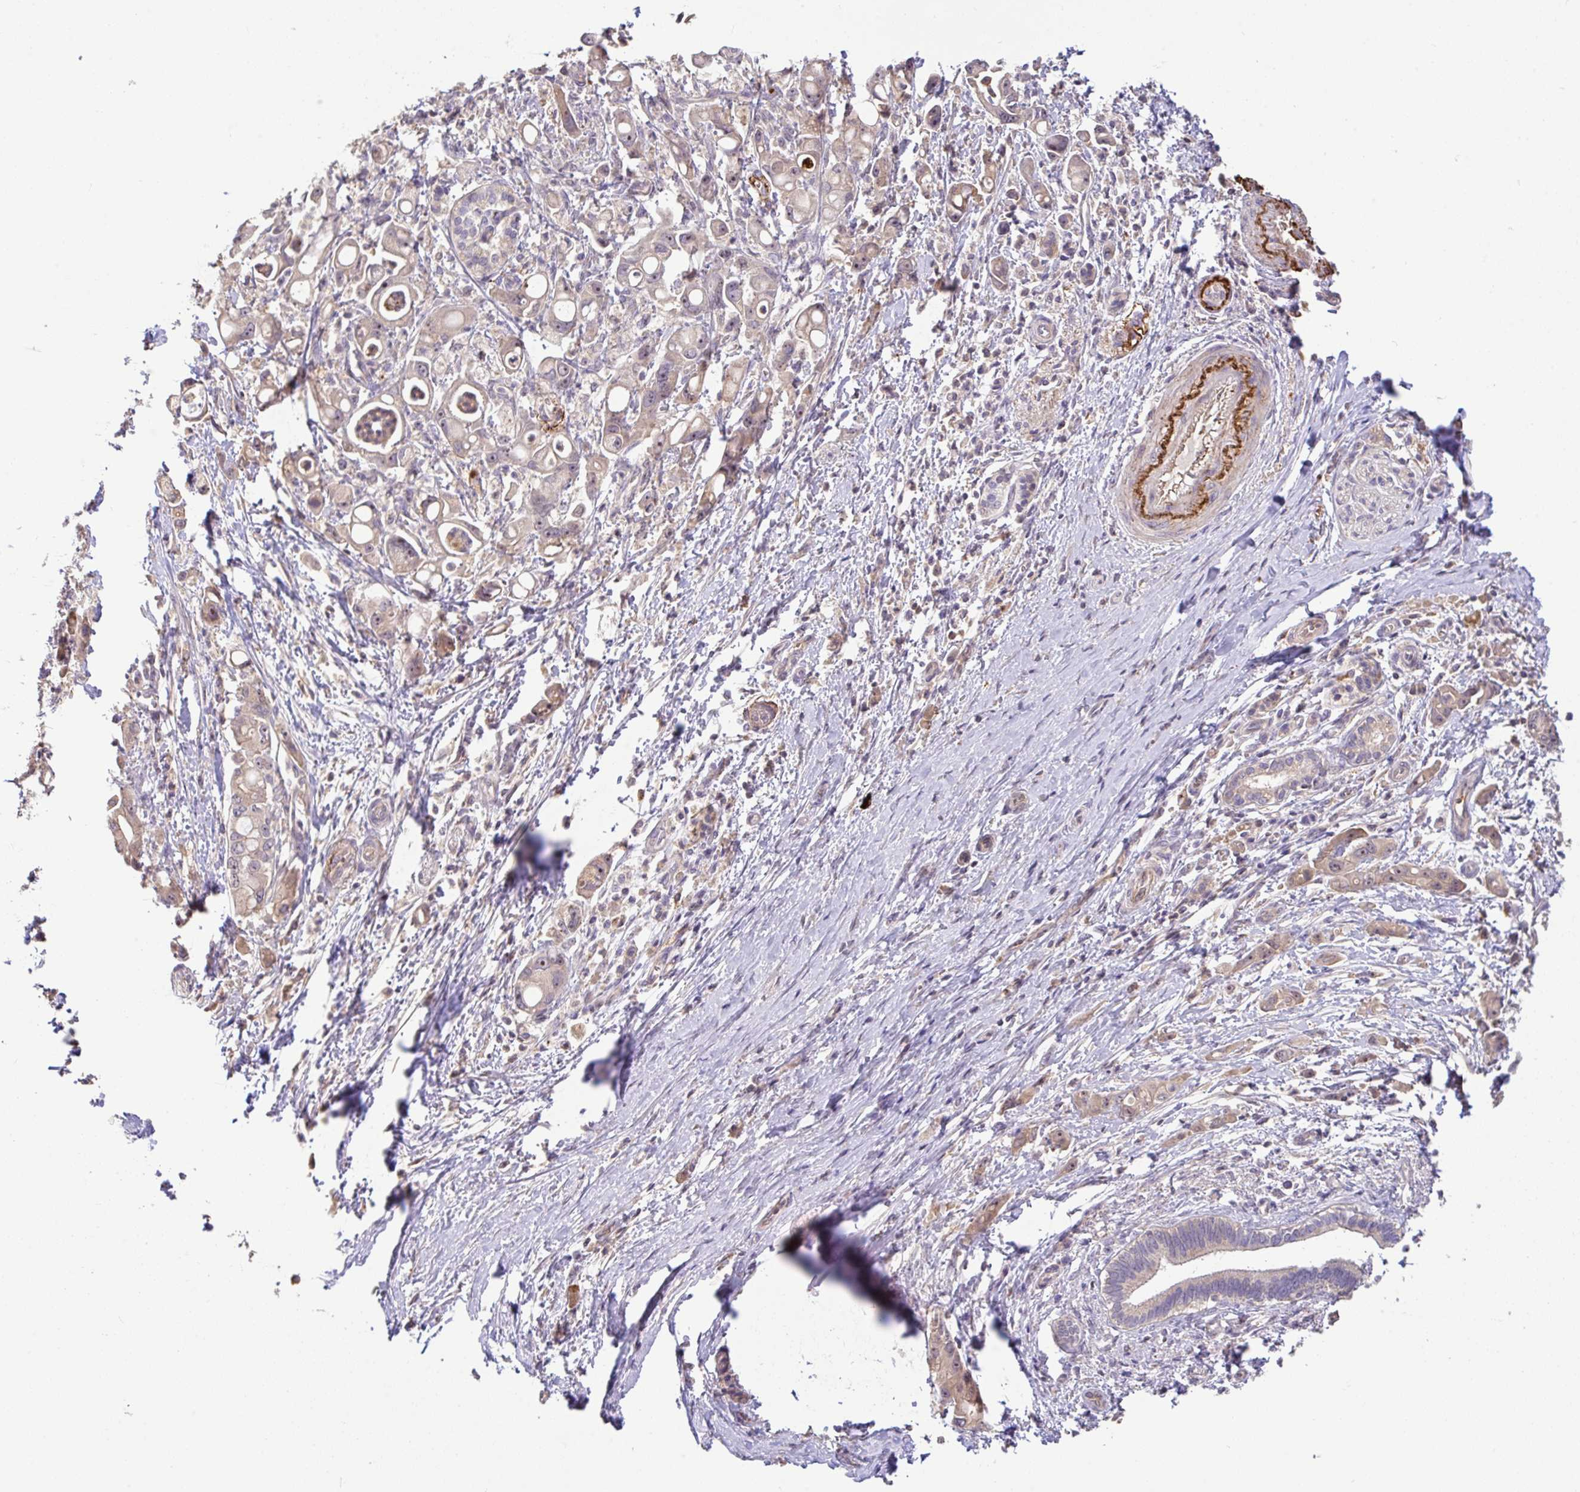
{"staining": {"intensity": "weak", "quantity": "<25%", "location": "cytoplasmic/membranous"}, "tissue": "pancreatic cancer", "cell_type": "Tumor cells", "image_type": "cancer", "snomed": [{"axis": "morphology", "description": "Adenocarcinoma, NOS"}, {"axis": "topography", "description": "Pancreas"}], "caption": "A histopathology image of human pancreatic adenocarcinoma is negative for staining in tumor cells.", "gene": "C1QTNF9B", "patient": {"sex": "male", "age": 68}}